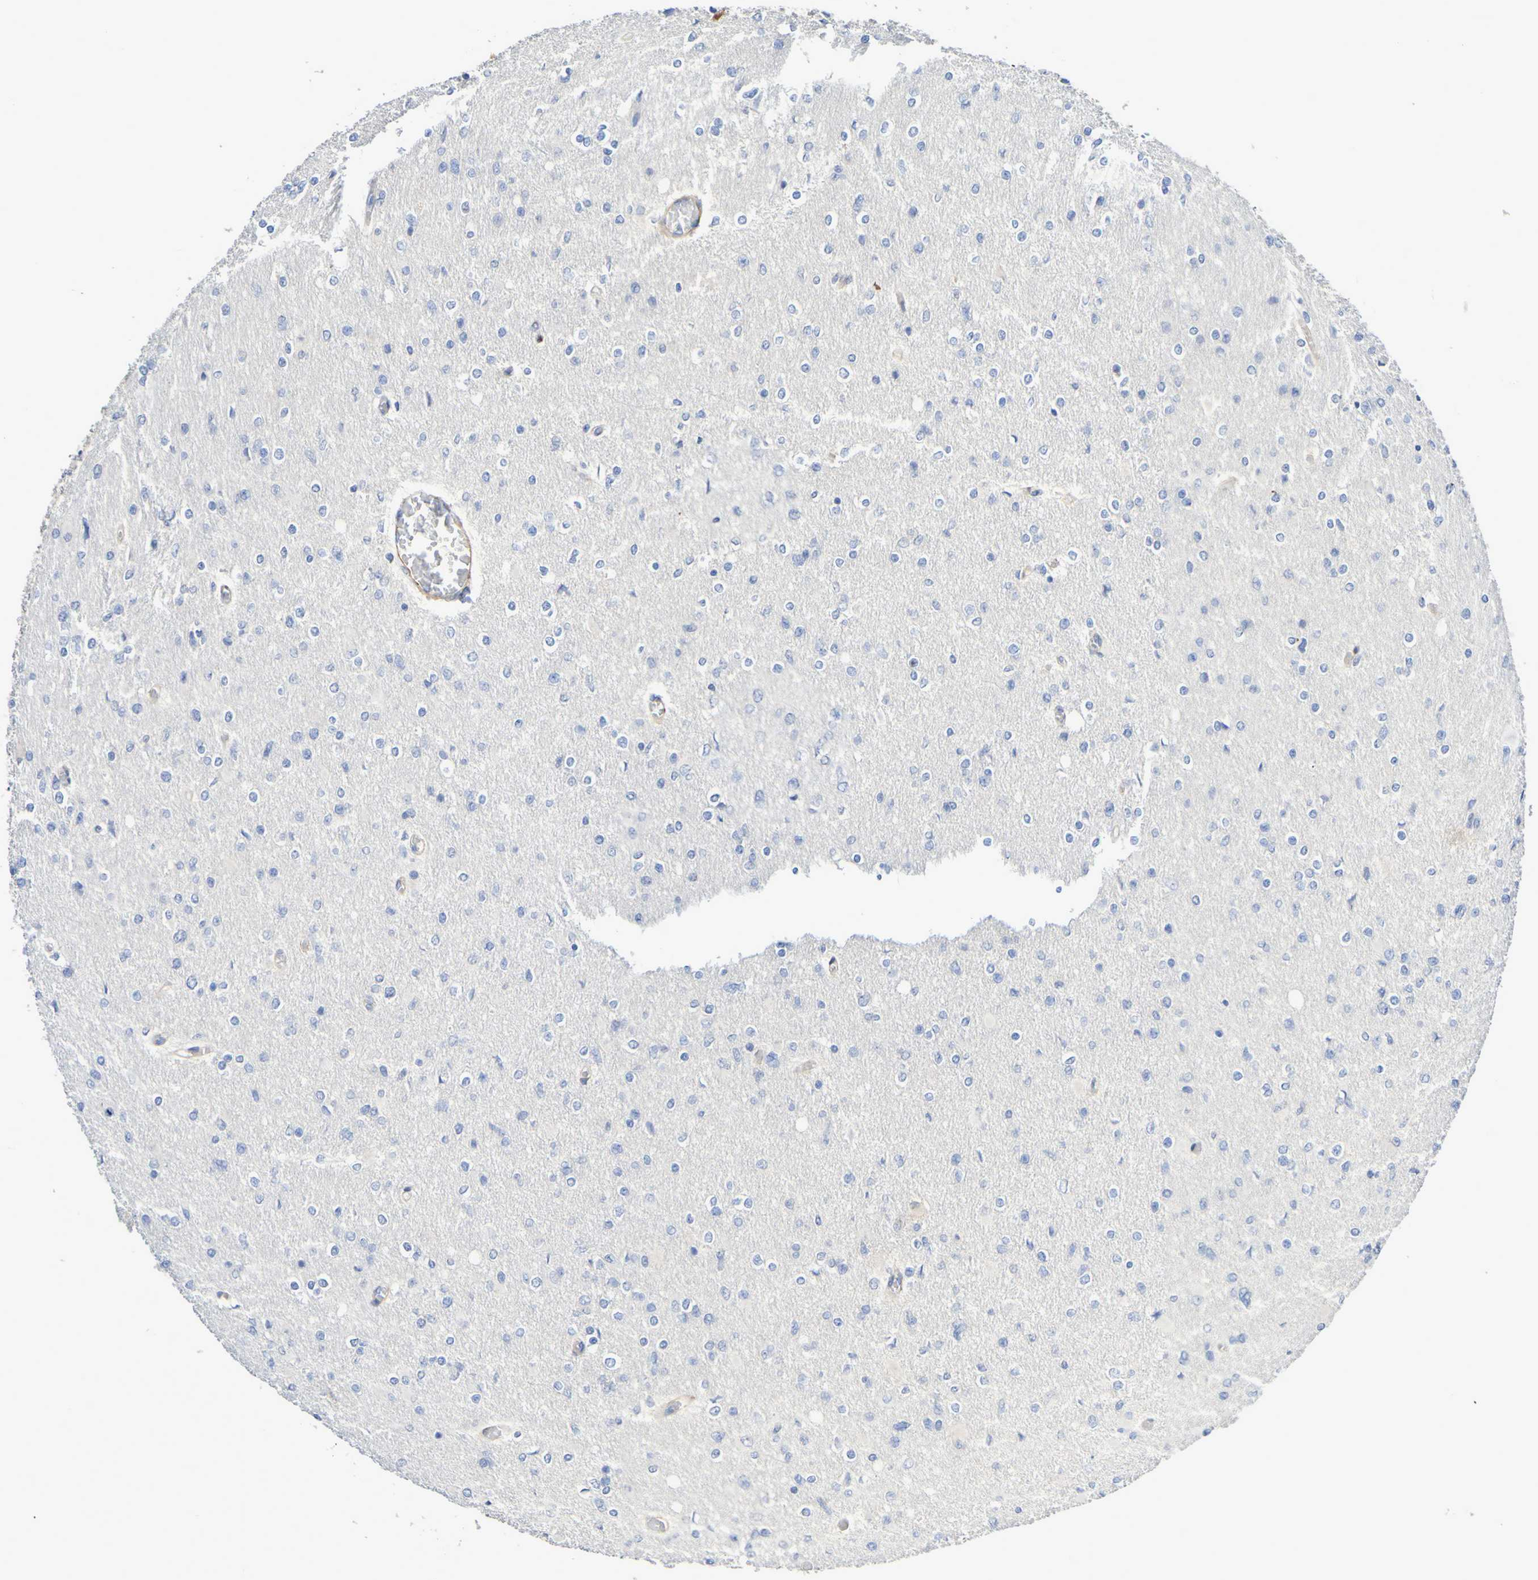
{"staining": {"intensity": "negative", "quantity": "none", "location": "none"}, "tissue": "glioma", "cell_type": "Tumor cells", "image_type": "cancer", "snomed": [{"axis": "morphology", "description": "Glioma, malignant, High grade"}, {"axis": "topography", "description": "Cerebral cortex"}], "caption": "Immunohistochemical staining of human high-grade glioma (malignant) exhibits no significant positivity in tumor cells. The staining is performed using DAB (3,3'-diaminobenzidine) brown chromogen with nuclei counter-stained in using hematoxylin.", "gene": "LPP", "patient": {"sex": "female", "age": 36}}